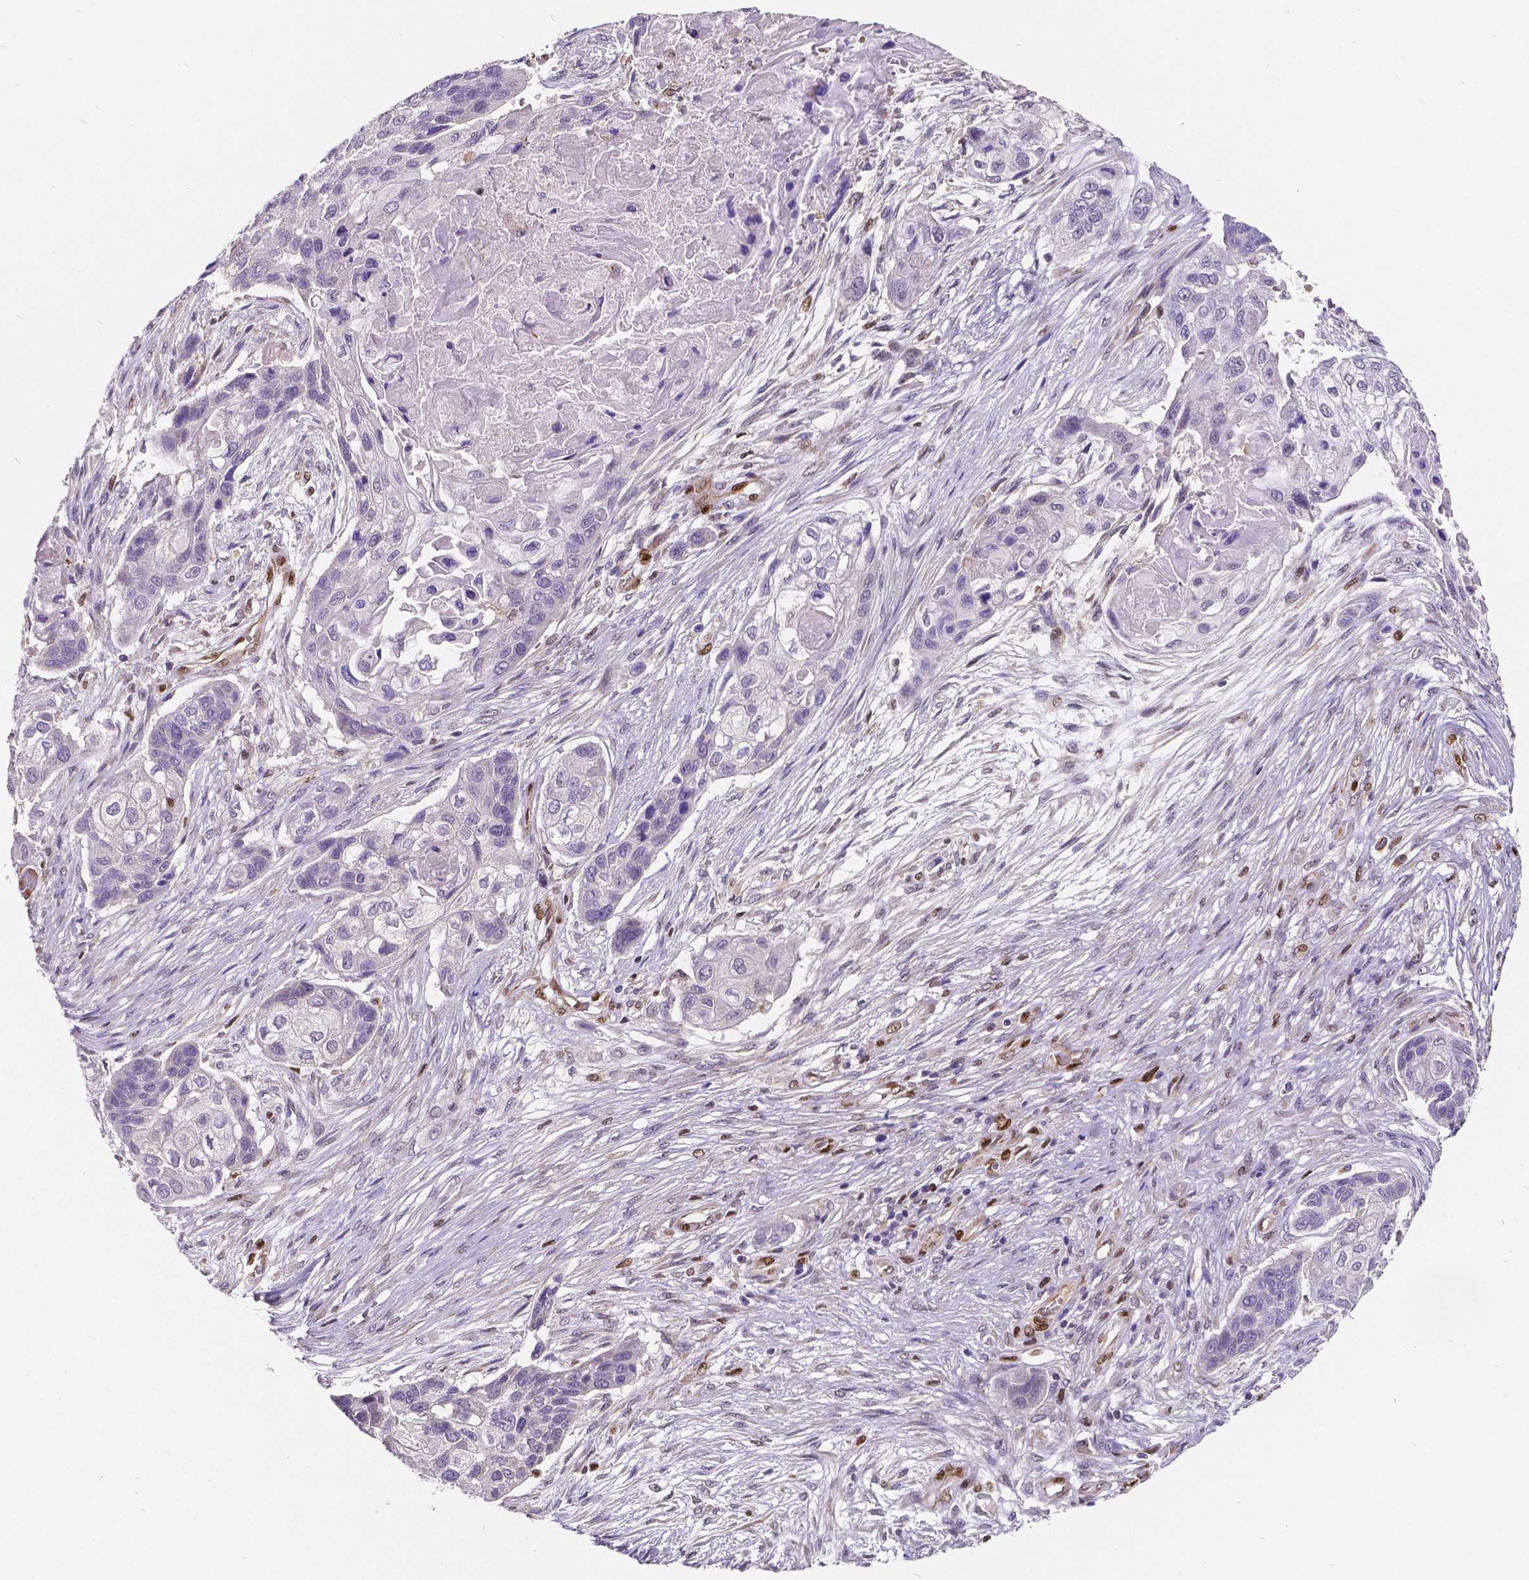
{"staining": {"intensity": "negative", "quantity": "none", "location": "none"}, "tissue": "lung cancer", "cell_type": "Tumor cells", "image_type": "cancer", "snomed": [{"axis": "morphology", "description": "Squamous cell carcinoma, NOS"}, {"axis": "topography", "description": "Lung"}], "caption": "Immunohistochemical staining of lung cancer (squamous cell carcinoma) reveals no significant staining in tumor cells.", "gene": "MEF2C", "patient": {"sex": "male", "age": 69}}